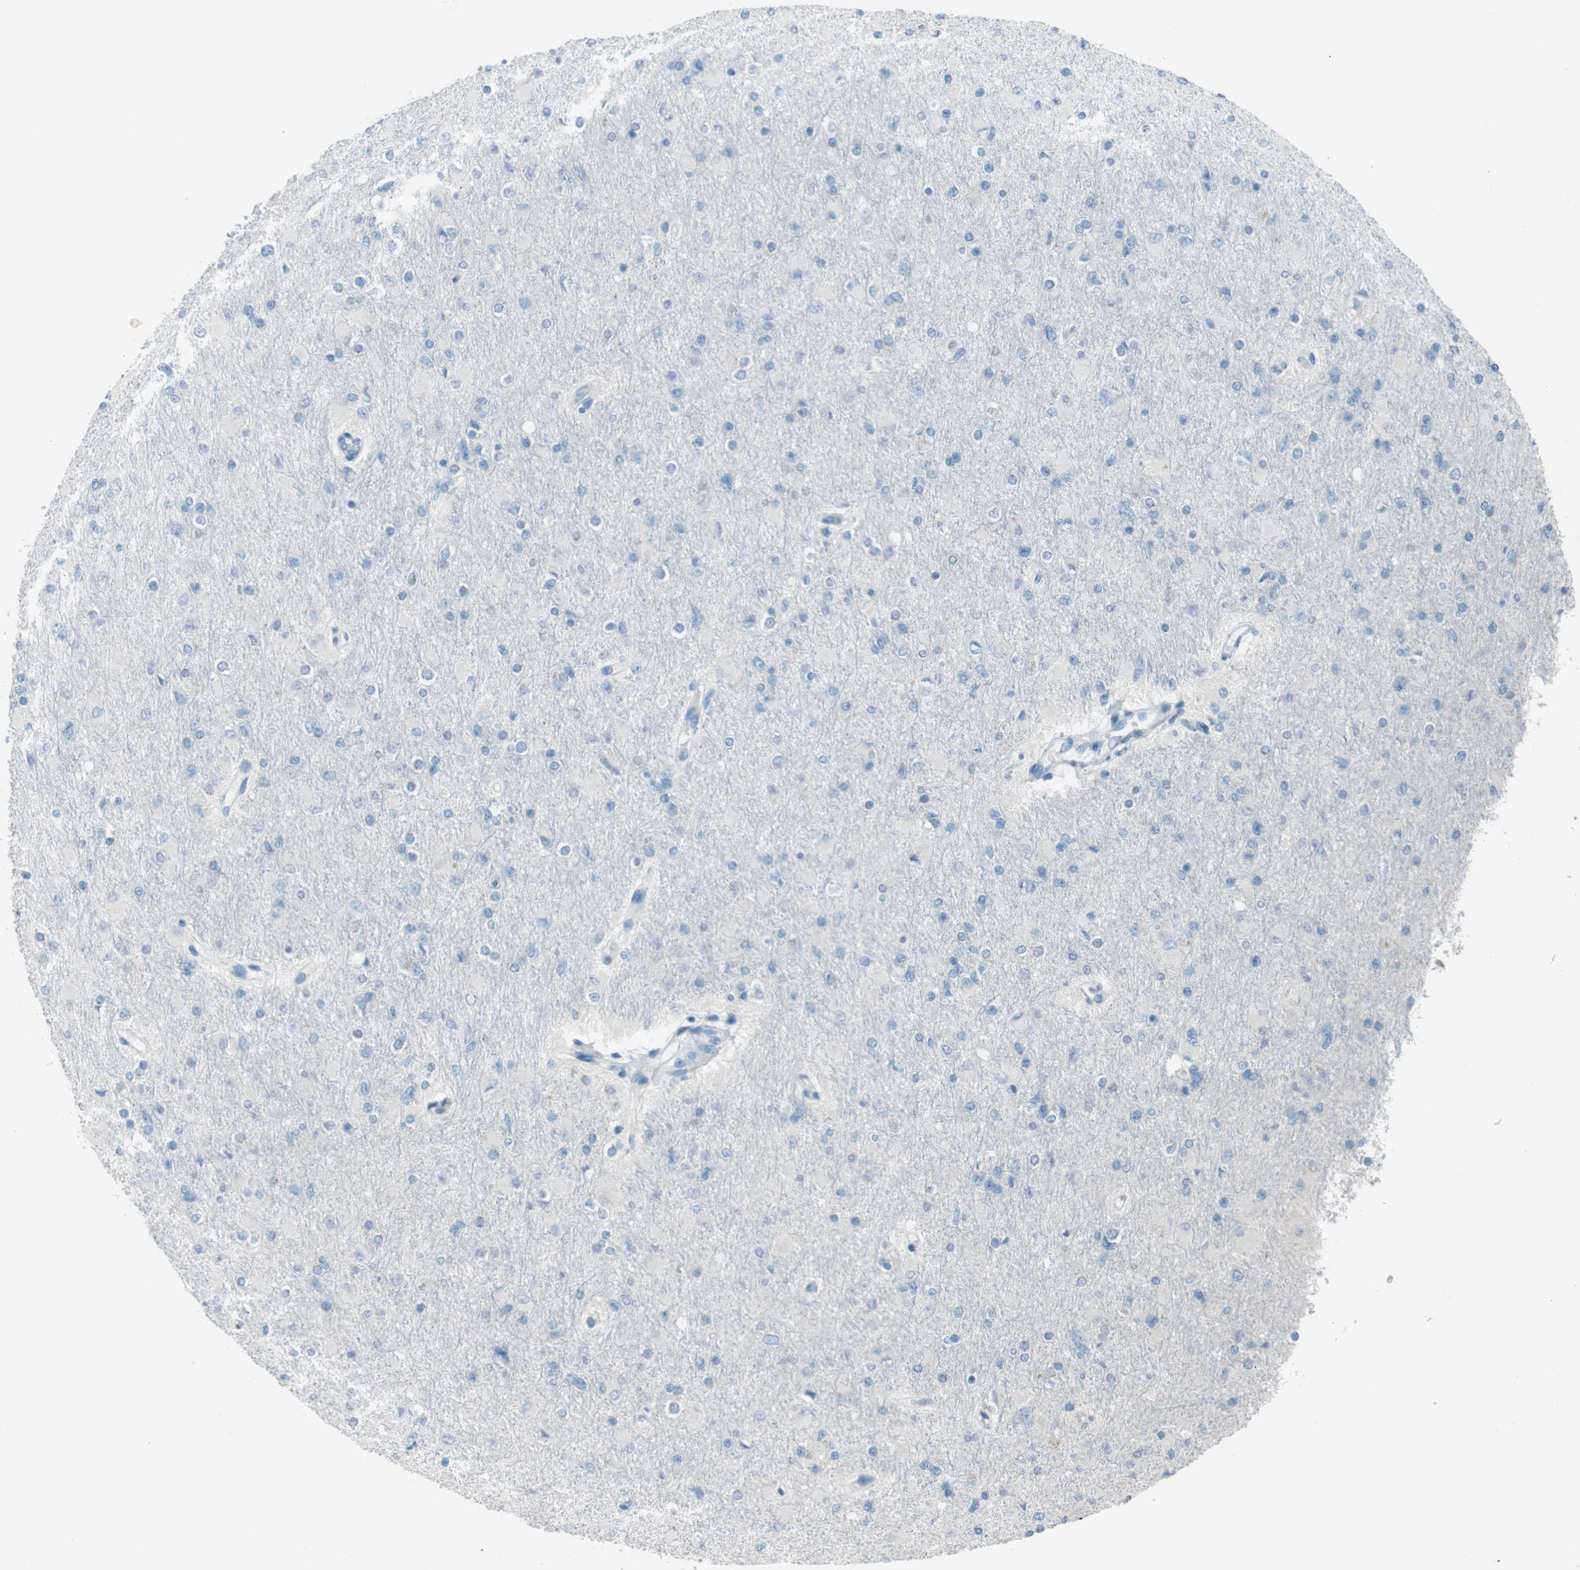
{"staining": {"intensity": "negative", "quantity": "none", "location": "none"}, "tissue": "glioma", "cell_type": "Tumor cells", "image_type": "cancer", "snomed": [{"axis": "morphology", "description": "Glioma, malignant, High grade"}, {"axis": "topography", "description": "Cerebral cortex"}], "caption": "Glioma was stained to show a protein in brown. There is no significant staining in tumor cells.", "gene": "TXNDC15", "patient": {"sex": "female", "age": 36}}